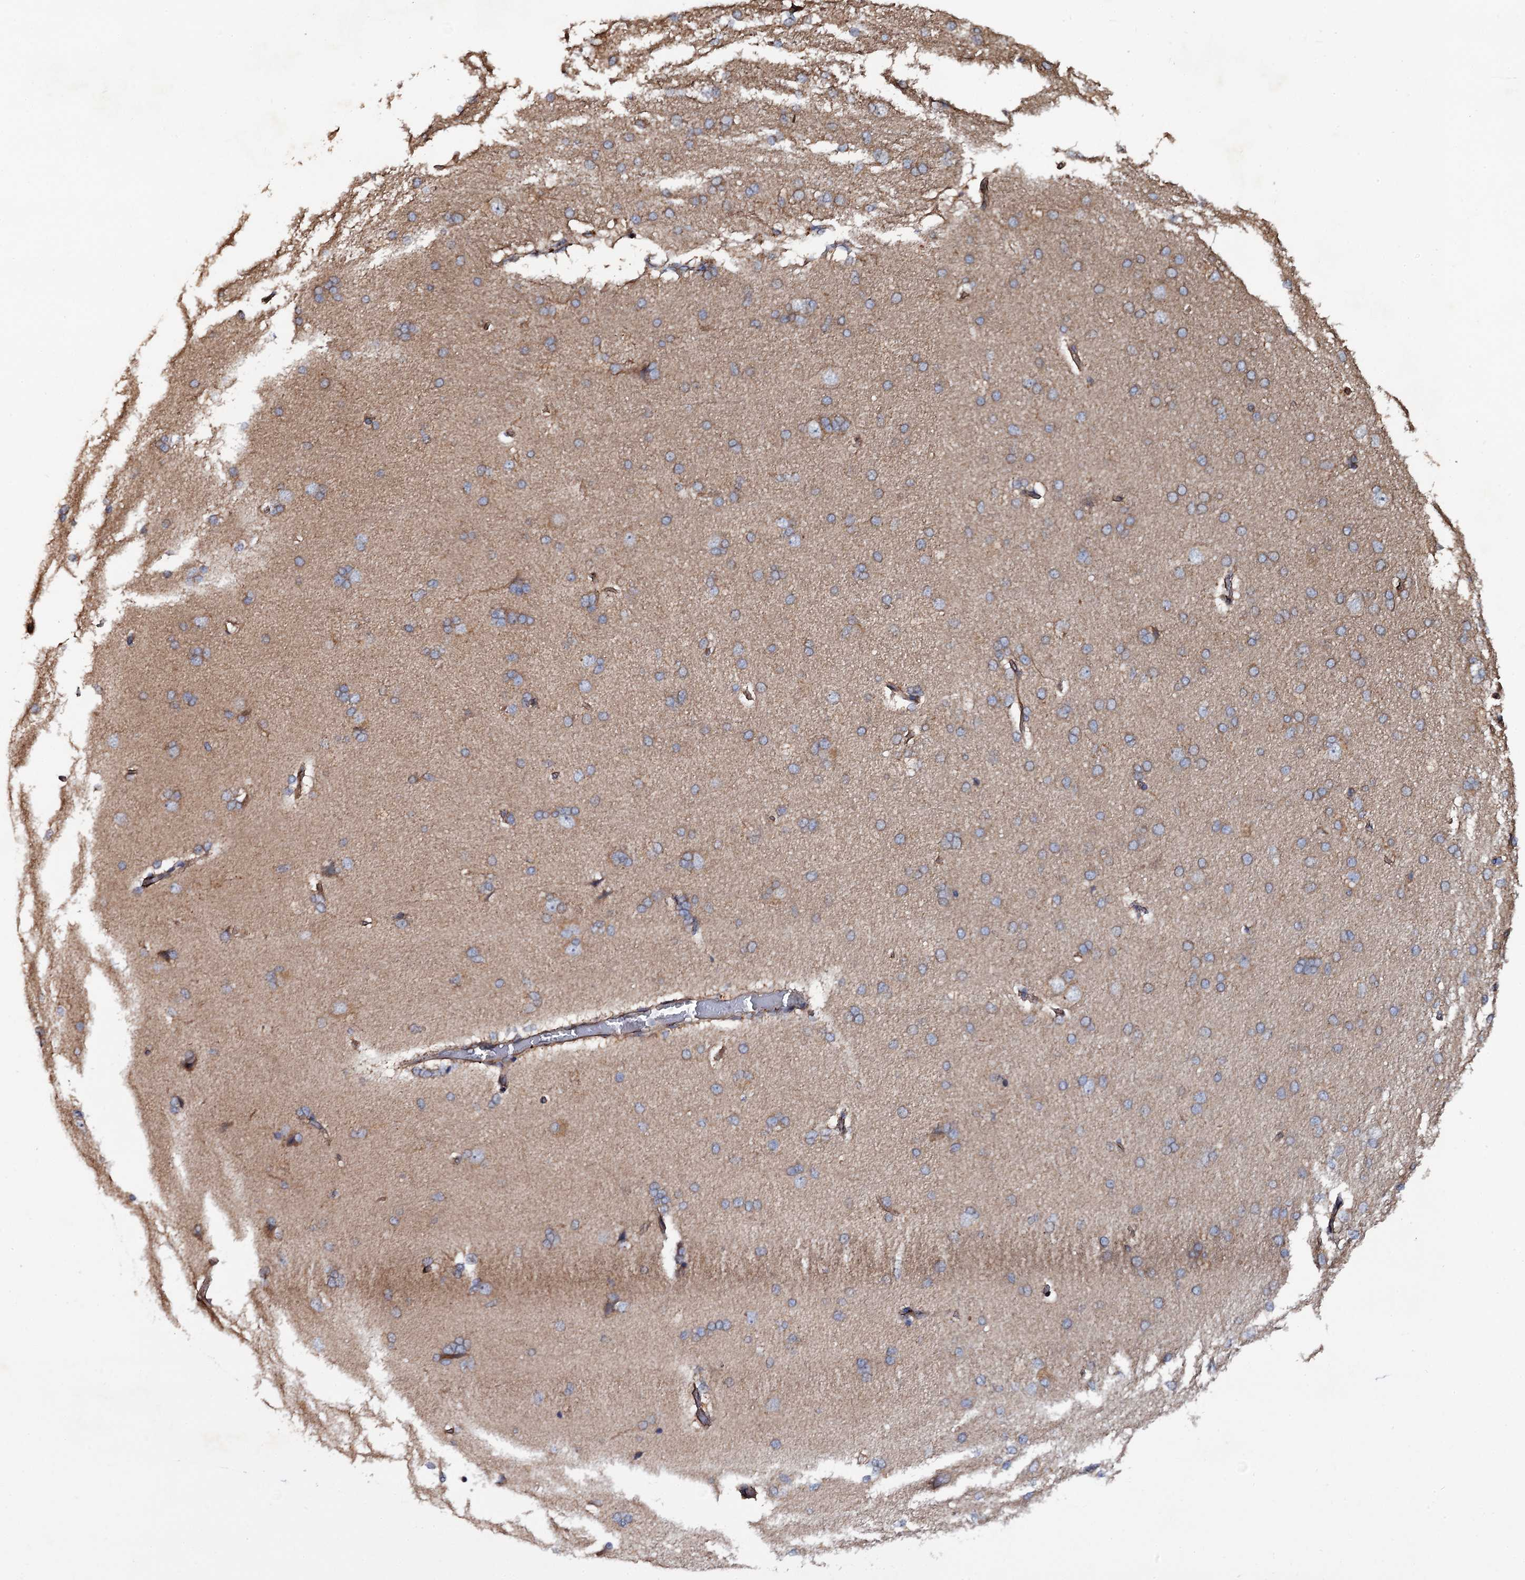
{"staining": {"intensity": "moderate", "quantity": ">75%", "location": "cytoplasmic/membranous"}, "tissue": "cerebral cortex", "cell_type": "Endothelial cells", "image_type": "normal", "snomed": [{"axis": "morphology", "description": "Normal tissue, NOS"}, {"axis": "topography", "description": "Cerebral cortex"}], "caption": "The photomicrograph reveals a brown stain indicating the presence of a protein in the cytoplasmic/membranous of endothelial cells in cerebral cortex.", "gene": "TTC23", "patient": {"sex": "male", "age": 62}}